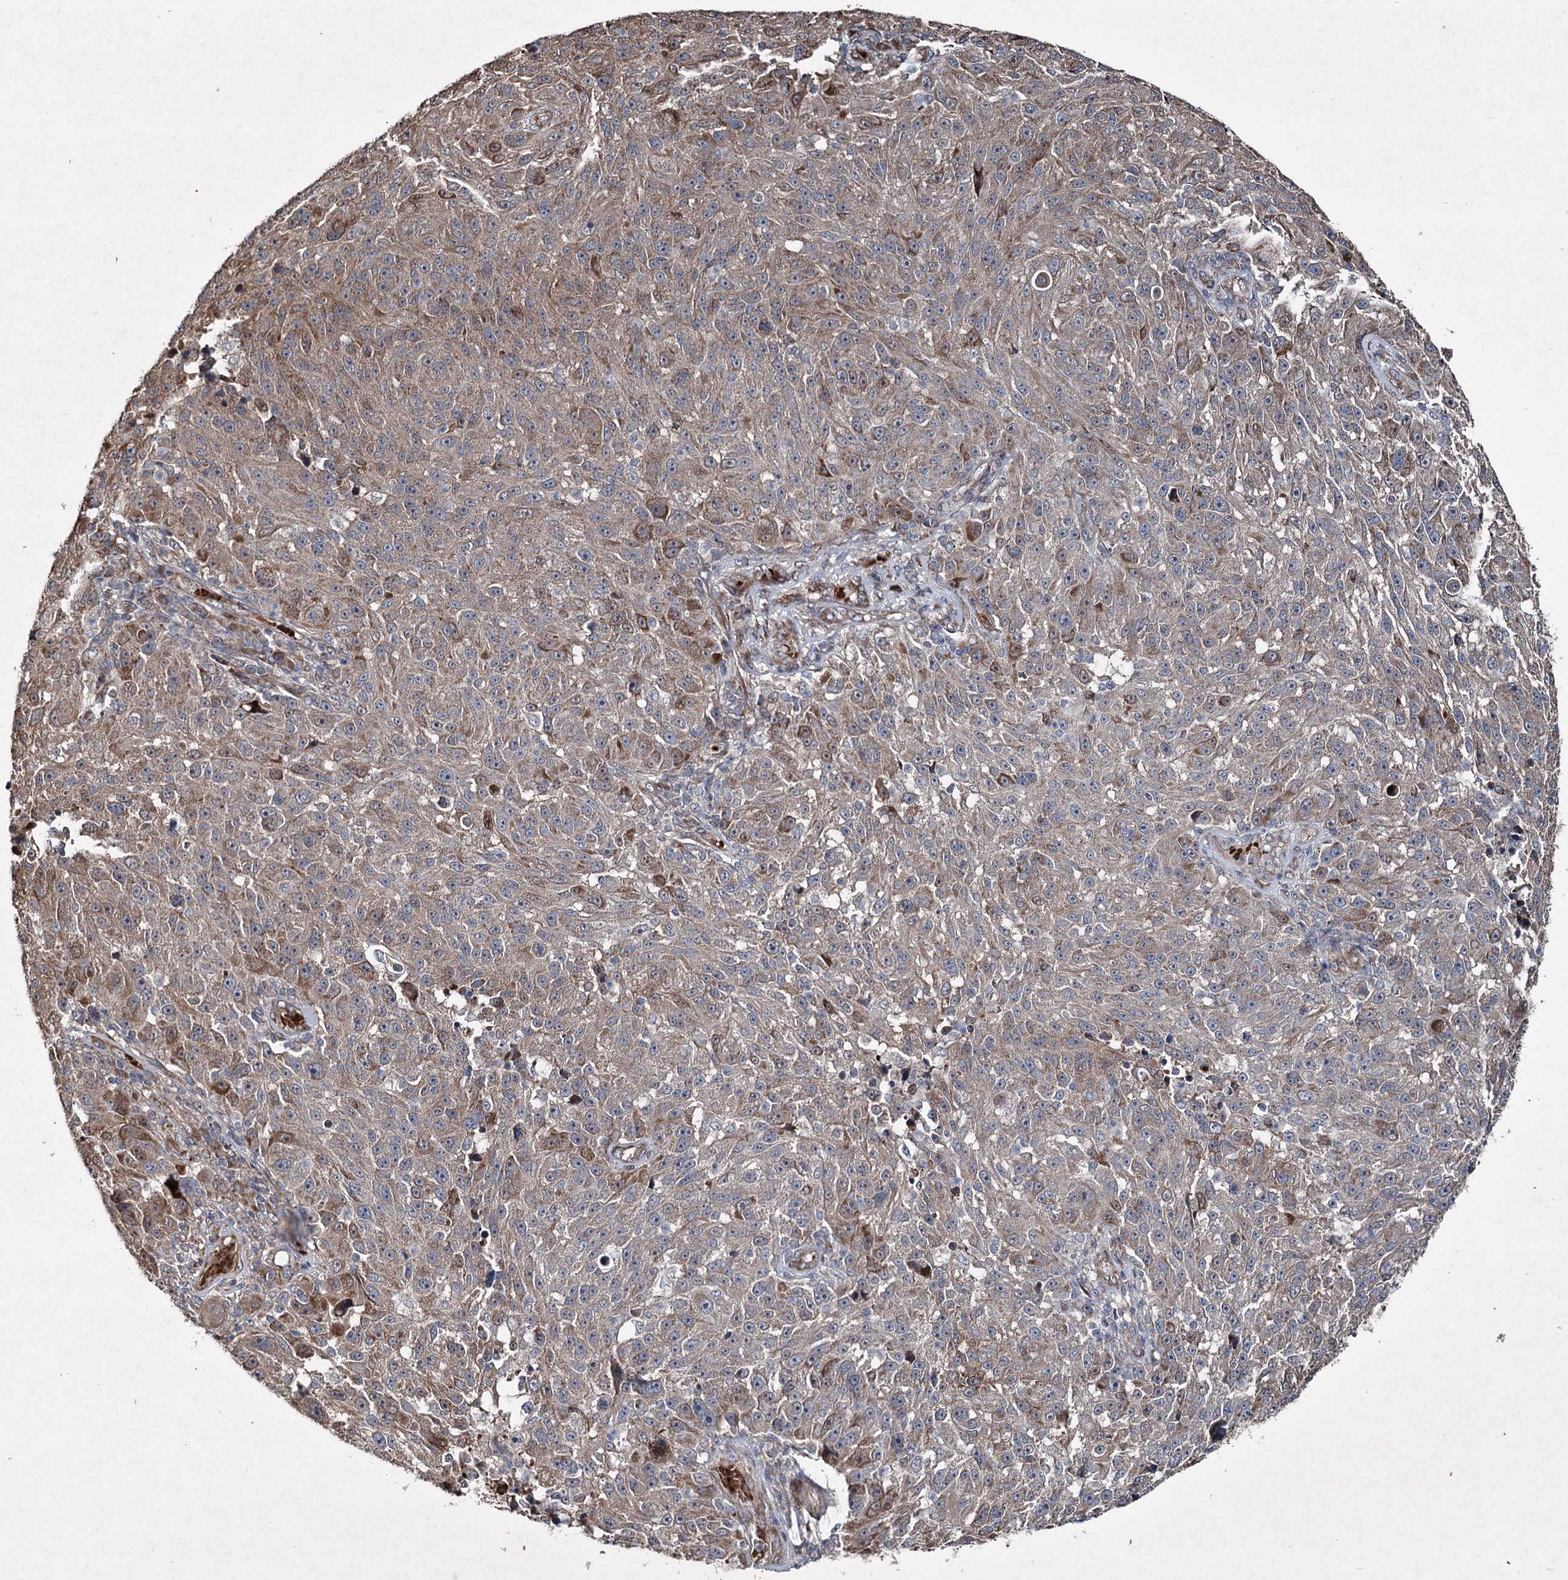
{"staining": {"intensity": "moderate", "quantity": ">75%", "location": "cytoplasmic/membranous"}, "tissue": "melanoma", "cell_type": "Tumor cells", "image_type": "cancer", "snomed": [{"axis": "morphology", "description": "Malignant melanoma, NOS"}, {"axis": "topography", "description": "Skin"}], "caption": "High-power microscopy captured an immunohistochemistry (IHC) micrograph of melanoma, revealing moderate cytoplasmic/membranous positivity in approximately >75% of tumor cells.", "gene": "SERINC5", "patient": {"sex": "male", "age": 53}}